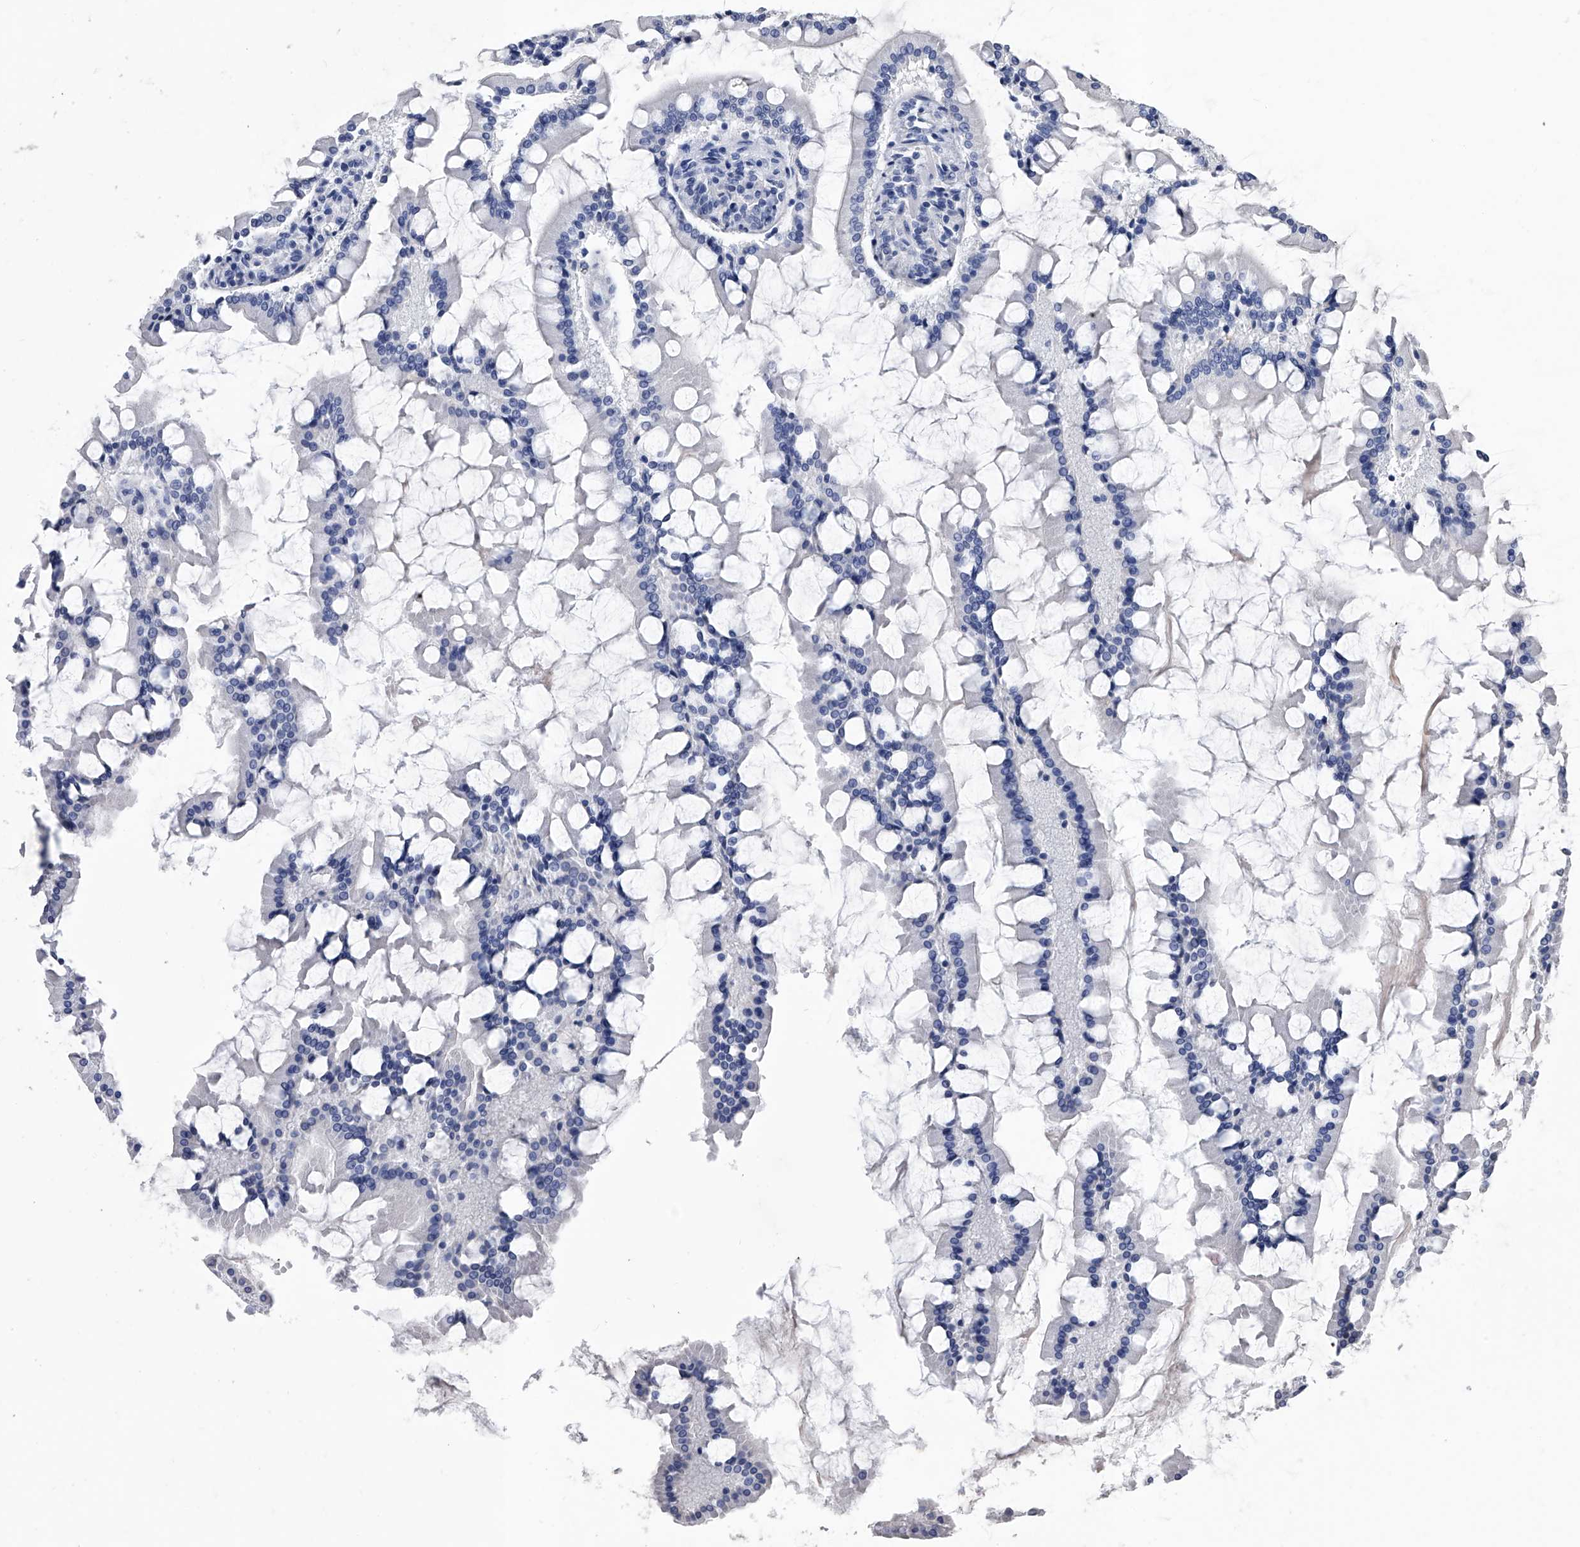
{"staining": {"intensity": "negative", "quantity": "none", "location": "none"}, "tissue": "small intestine", "cell_type": "Glandular cells", "image_type": "normal", "snomed": [{"axis": "morphology", "description": "Normal tissue, NOS"}, {"axis": "topography", "description": "Small intestine"}], "caption": "This is an immunohistochemistry histopathology image of normal human small intestine. There is no staining in glandular cells.", "gene": "EFCAB7", "patient": {"sex": "male", "age": 41}}